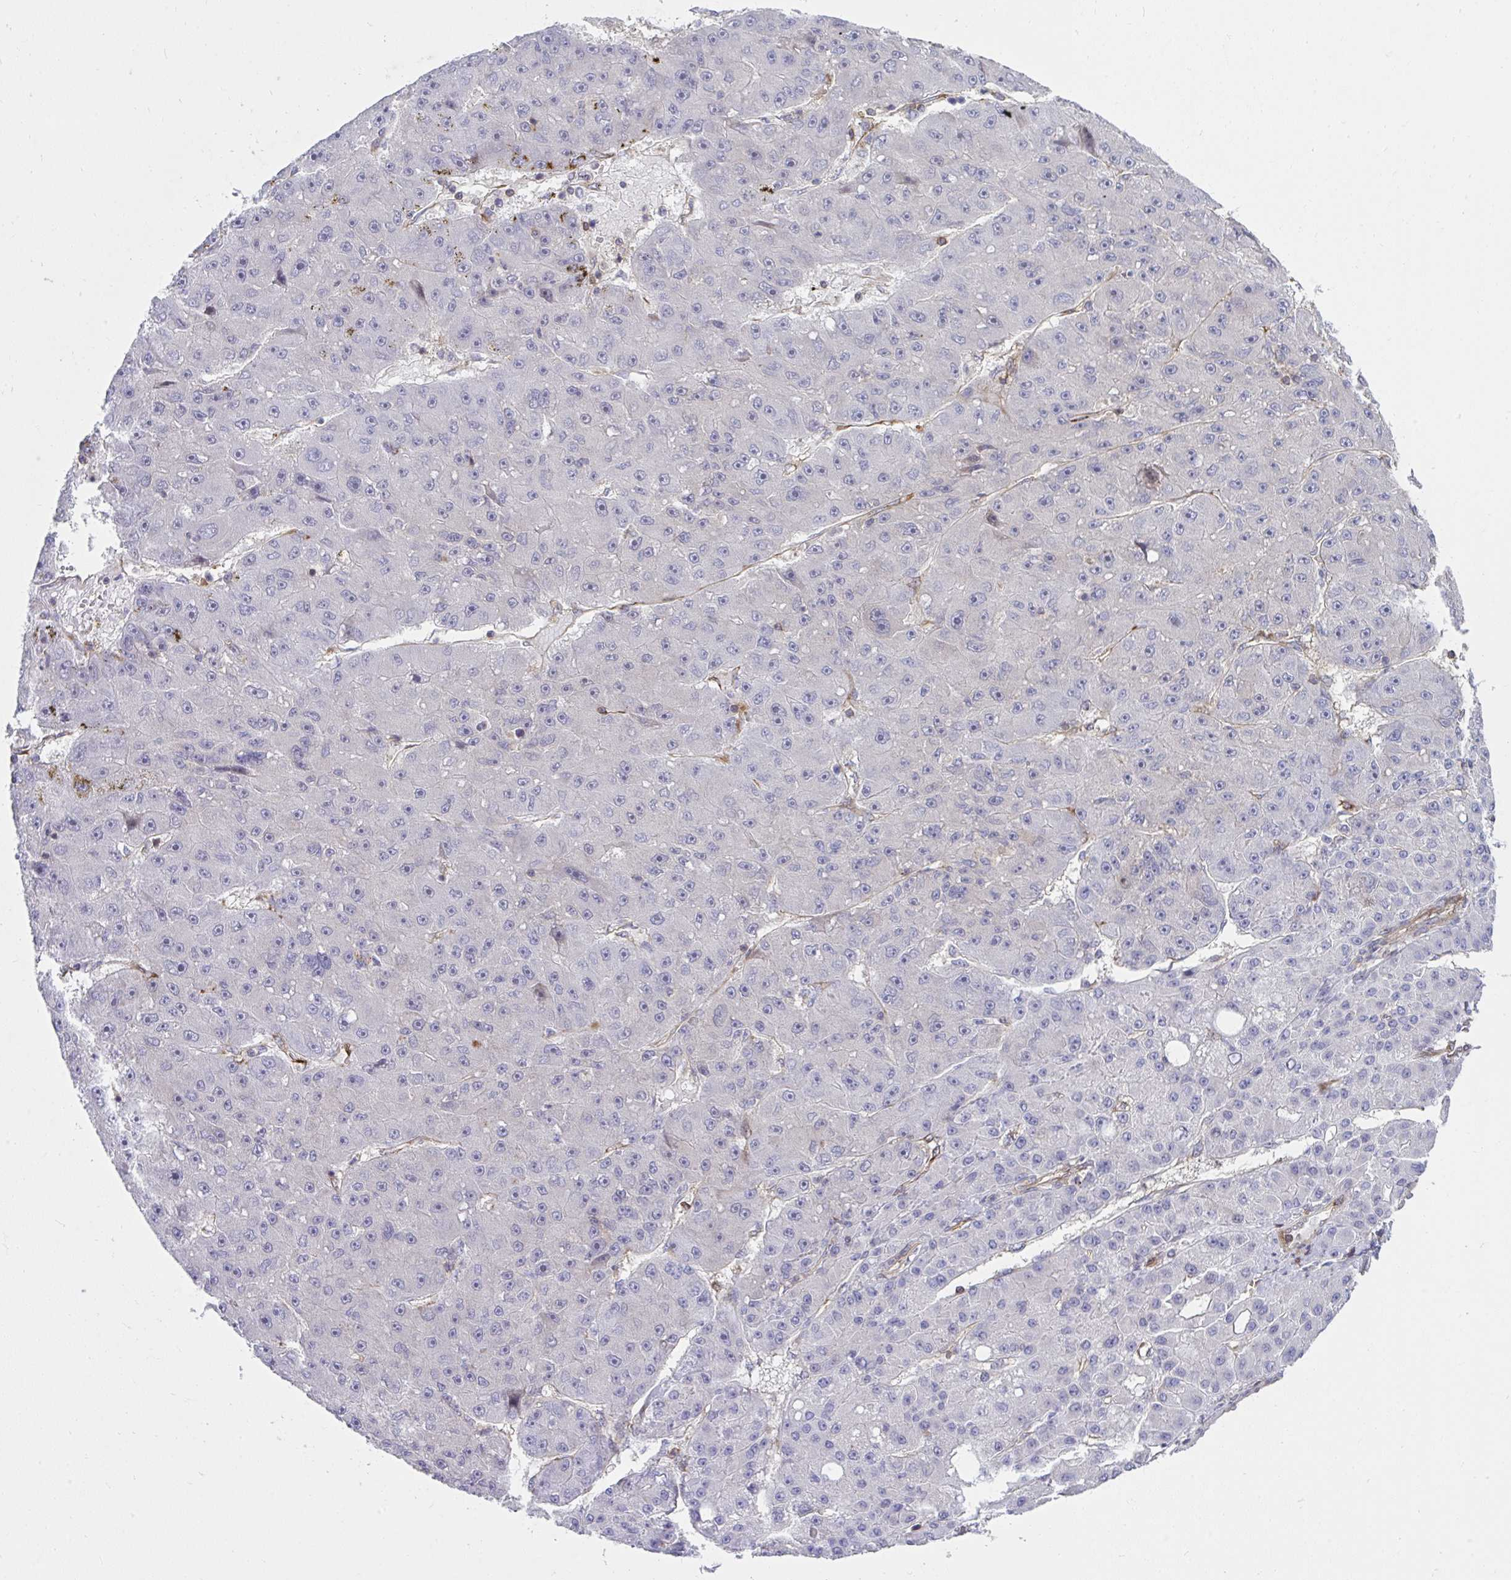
{"staining": {"intensity": "negative", "quantity": "none", "location": "none"}, "tissue": "liver cancer", "cell_type": "Tumor cells", "image_type": "cancer", "snomed": [{"axis": "morphology", "description": "Carcinoma, Hepatocellular, NOS"}, {"axis": "topography", "description": "Liver"}], "caption": "High power microscopy histopathology image of an immunohistochemistry photomicrograph of liver cancer (hepatocellular carcinoma), revealing no significant positivity in tumor cells. (Immunohistochemistry, brightfield microscopy, high magnification).", "gene": "FOXN3", "patient": {"sex": "male", "age": 67}}